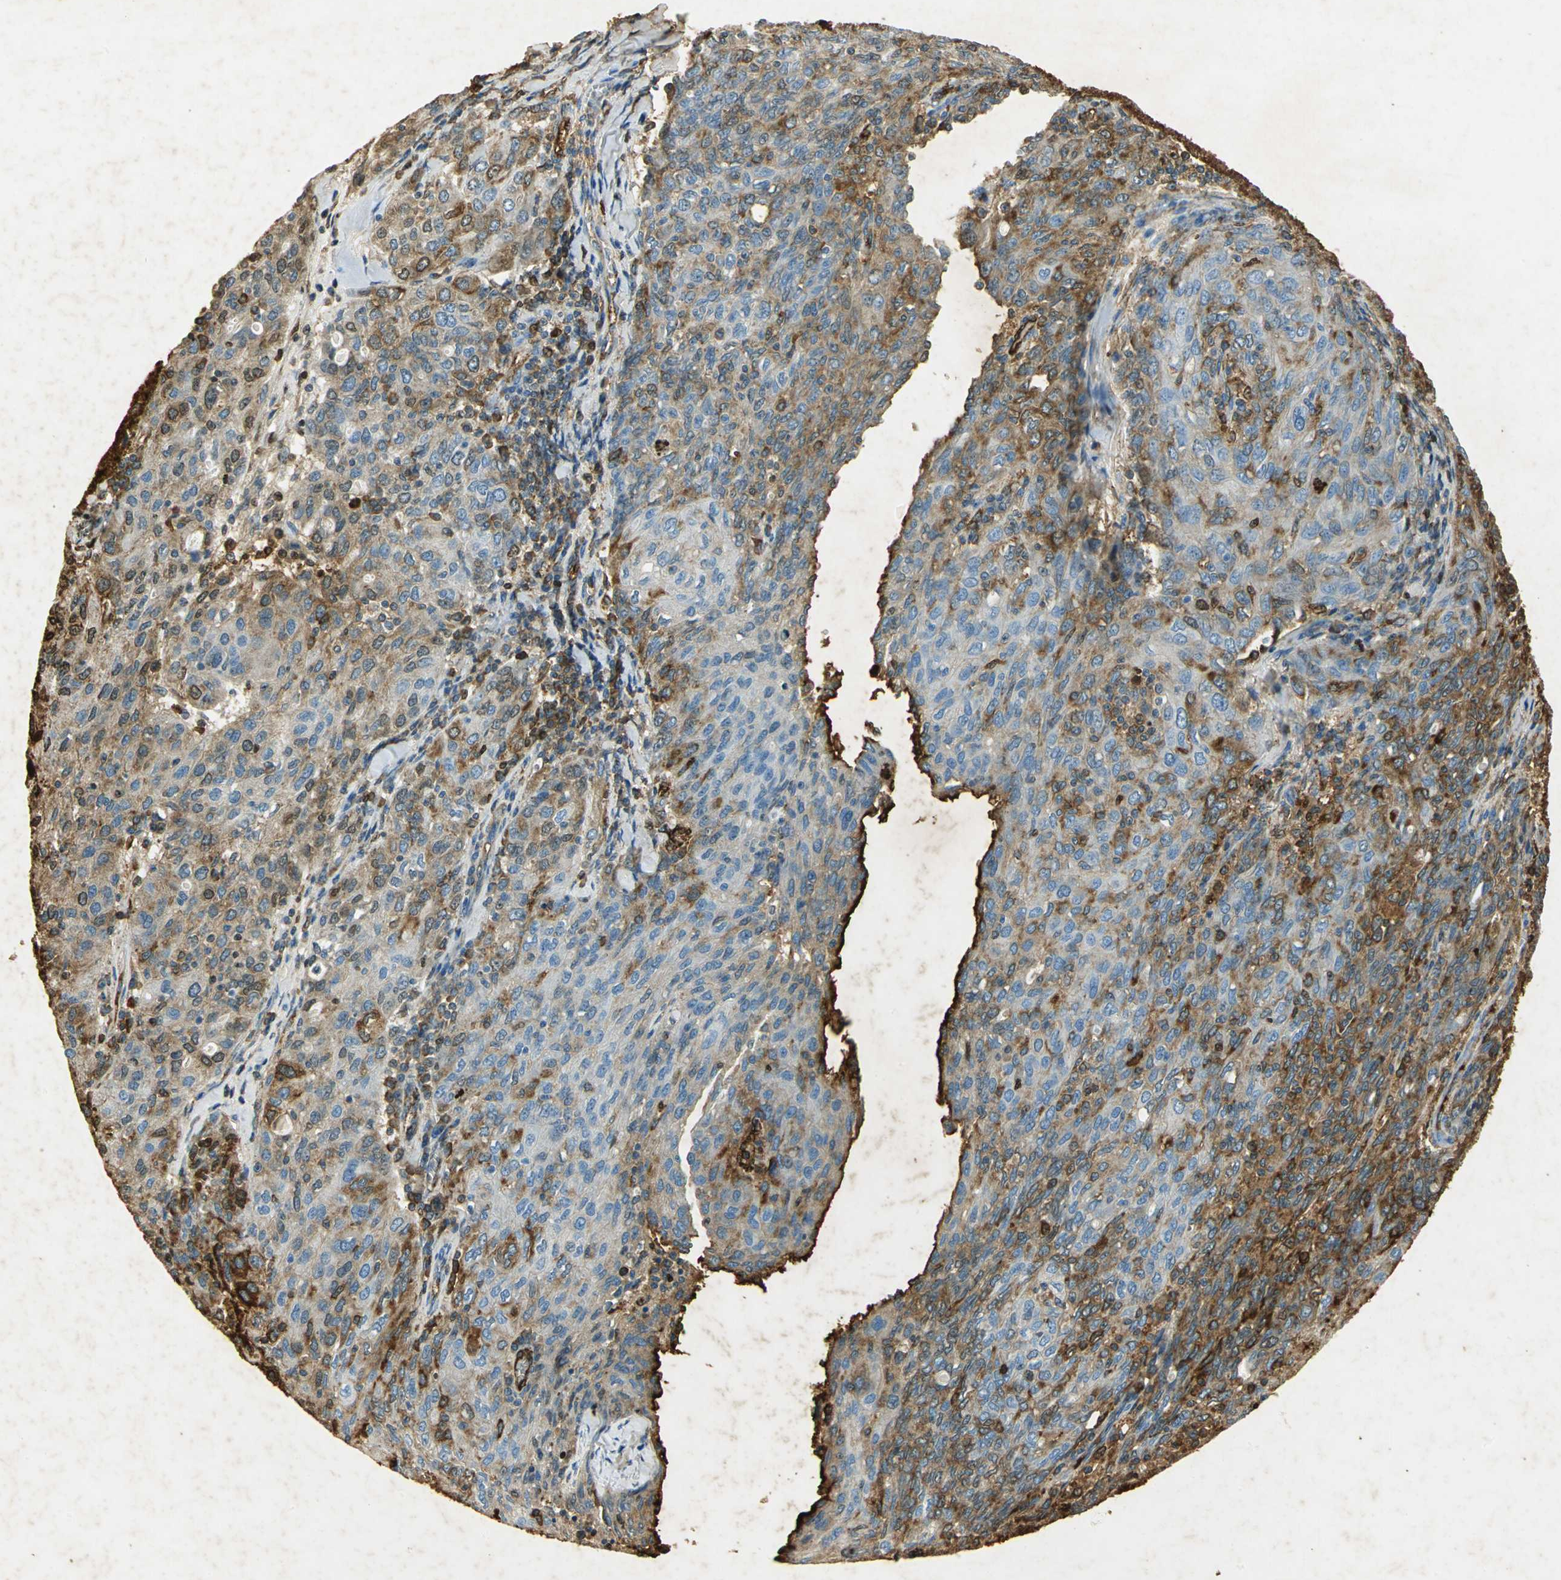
{"staining": {"intensity": "moderate", "quantity": ">75%", "location": "cytoplasmic/membranous"}, "tissue": "ovarian cancer", "cell_type": "Tumor cells", "image_type": "cancer", "snomed": [{"axis": "morphology", "description": "Carcinoma, endometroid"}, {"axis": "topography", "description": "Ovary"}], "caption": "Immunohistochemical staining of human ovarian cancer demonstrates medium levels of moderate cytoplasmic/membranous staining in approximately >75% of tumor cells.", "gene": "ANXA4", "patient": {"sex": "female", "age": 50}}